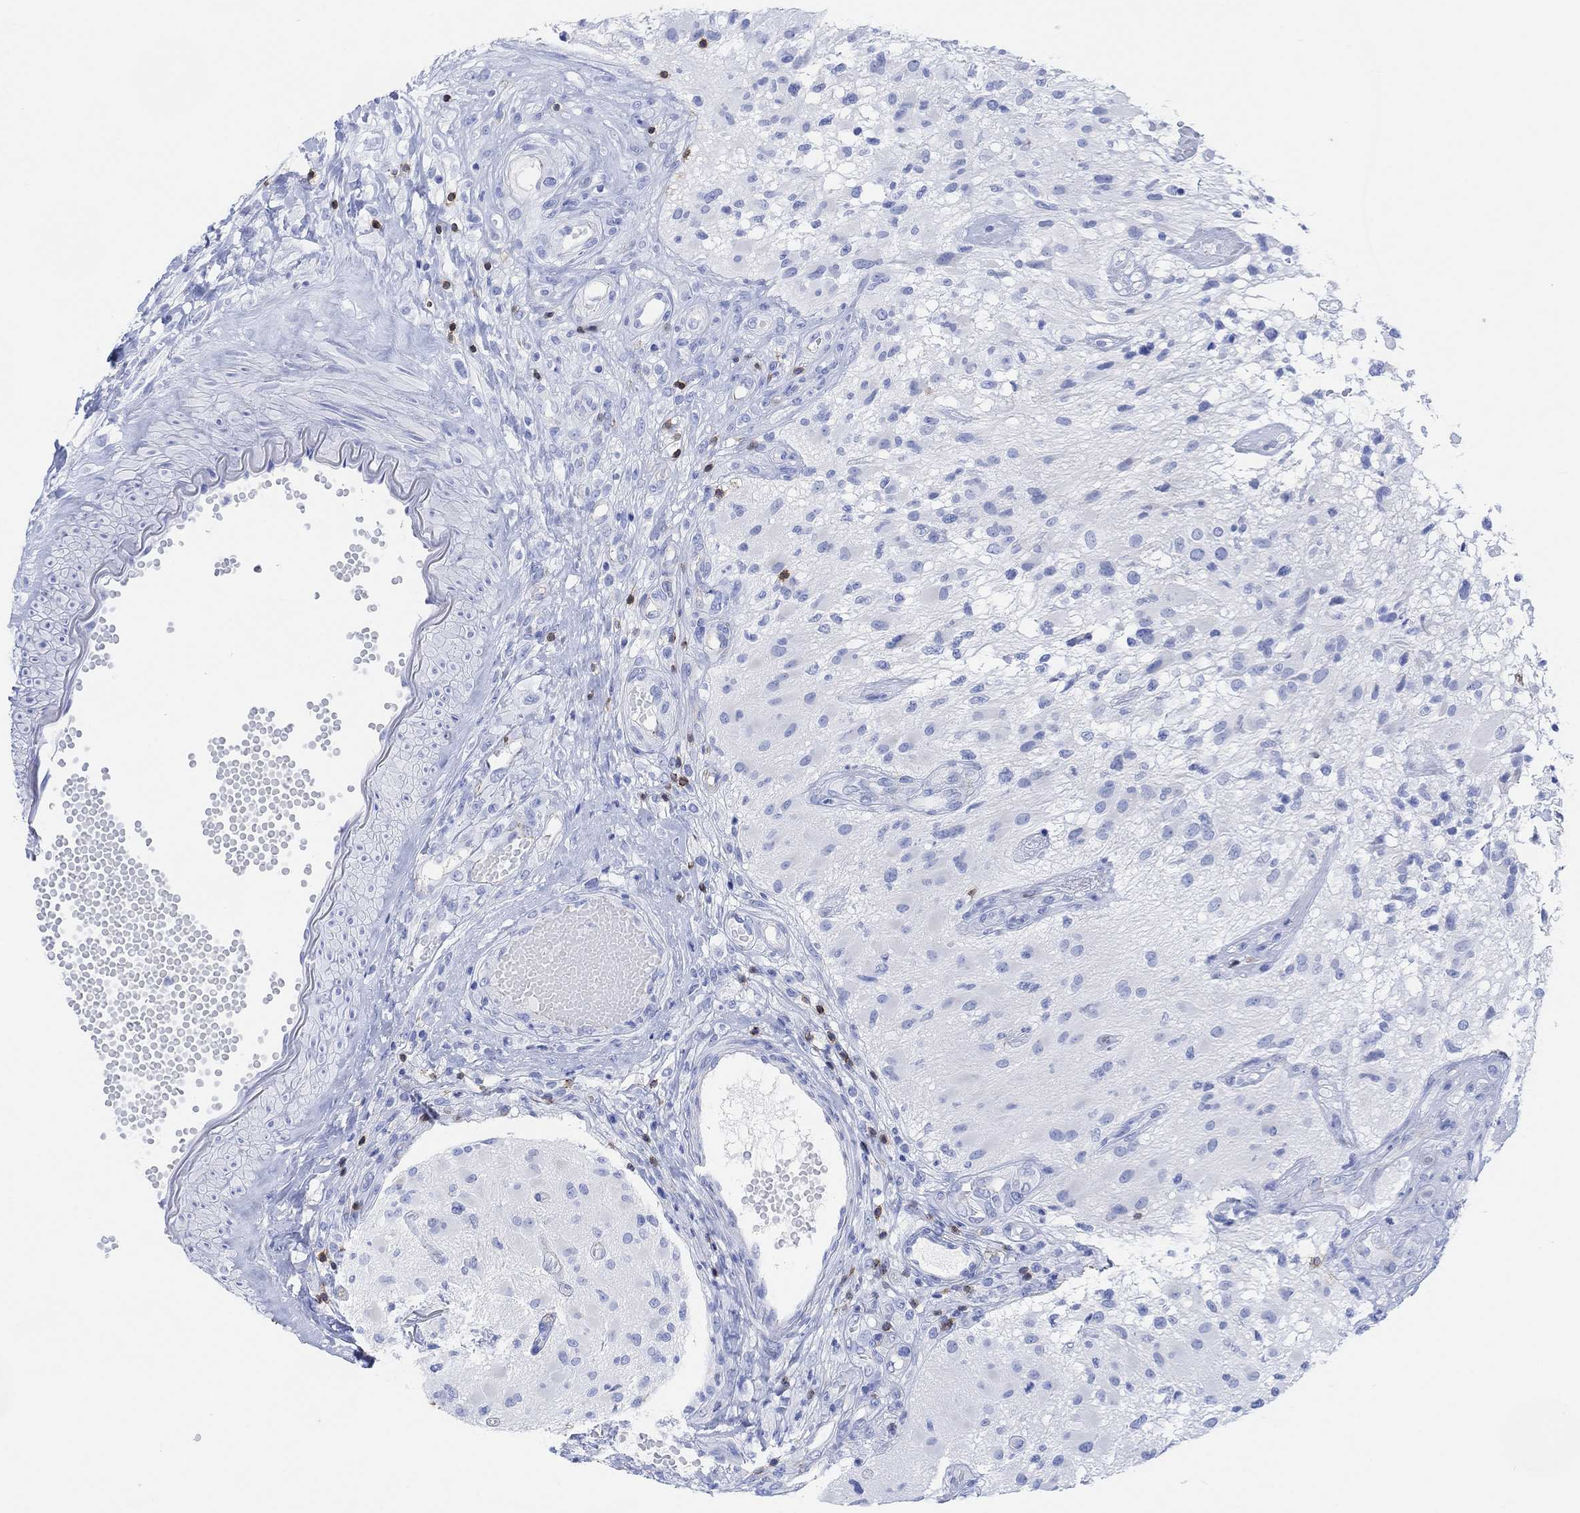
{"staining": {"intensity": "negative", "quantity": "none", "location": "none"}, "tissue": "glioma", "cell_type": "Tumor cells", "image_type": "cancer", "snomed": [{"axis": "morphology", "description": "Glioma, malignant, High grade"}, {"axis": "topography", "description": "Brain"}], "caption": "Tumor cells show no significant protein expression in malignant glioma (high-grade).", "gene": "GPR65", "patient": {"sex": "female", "age": 63}}